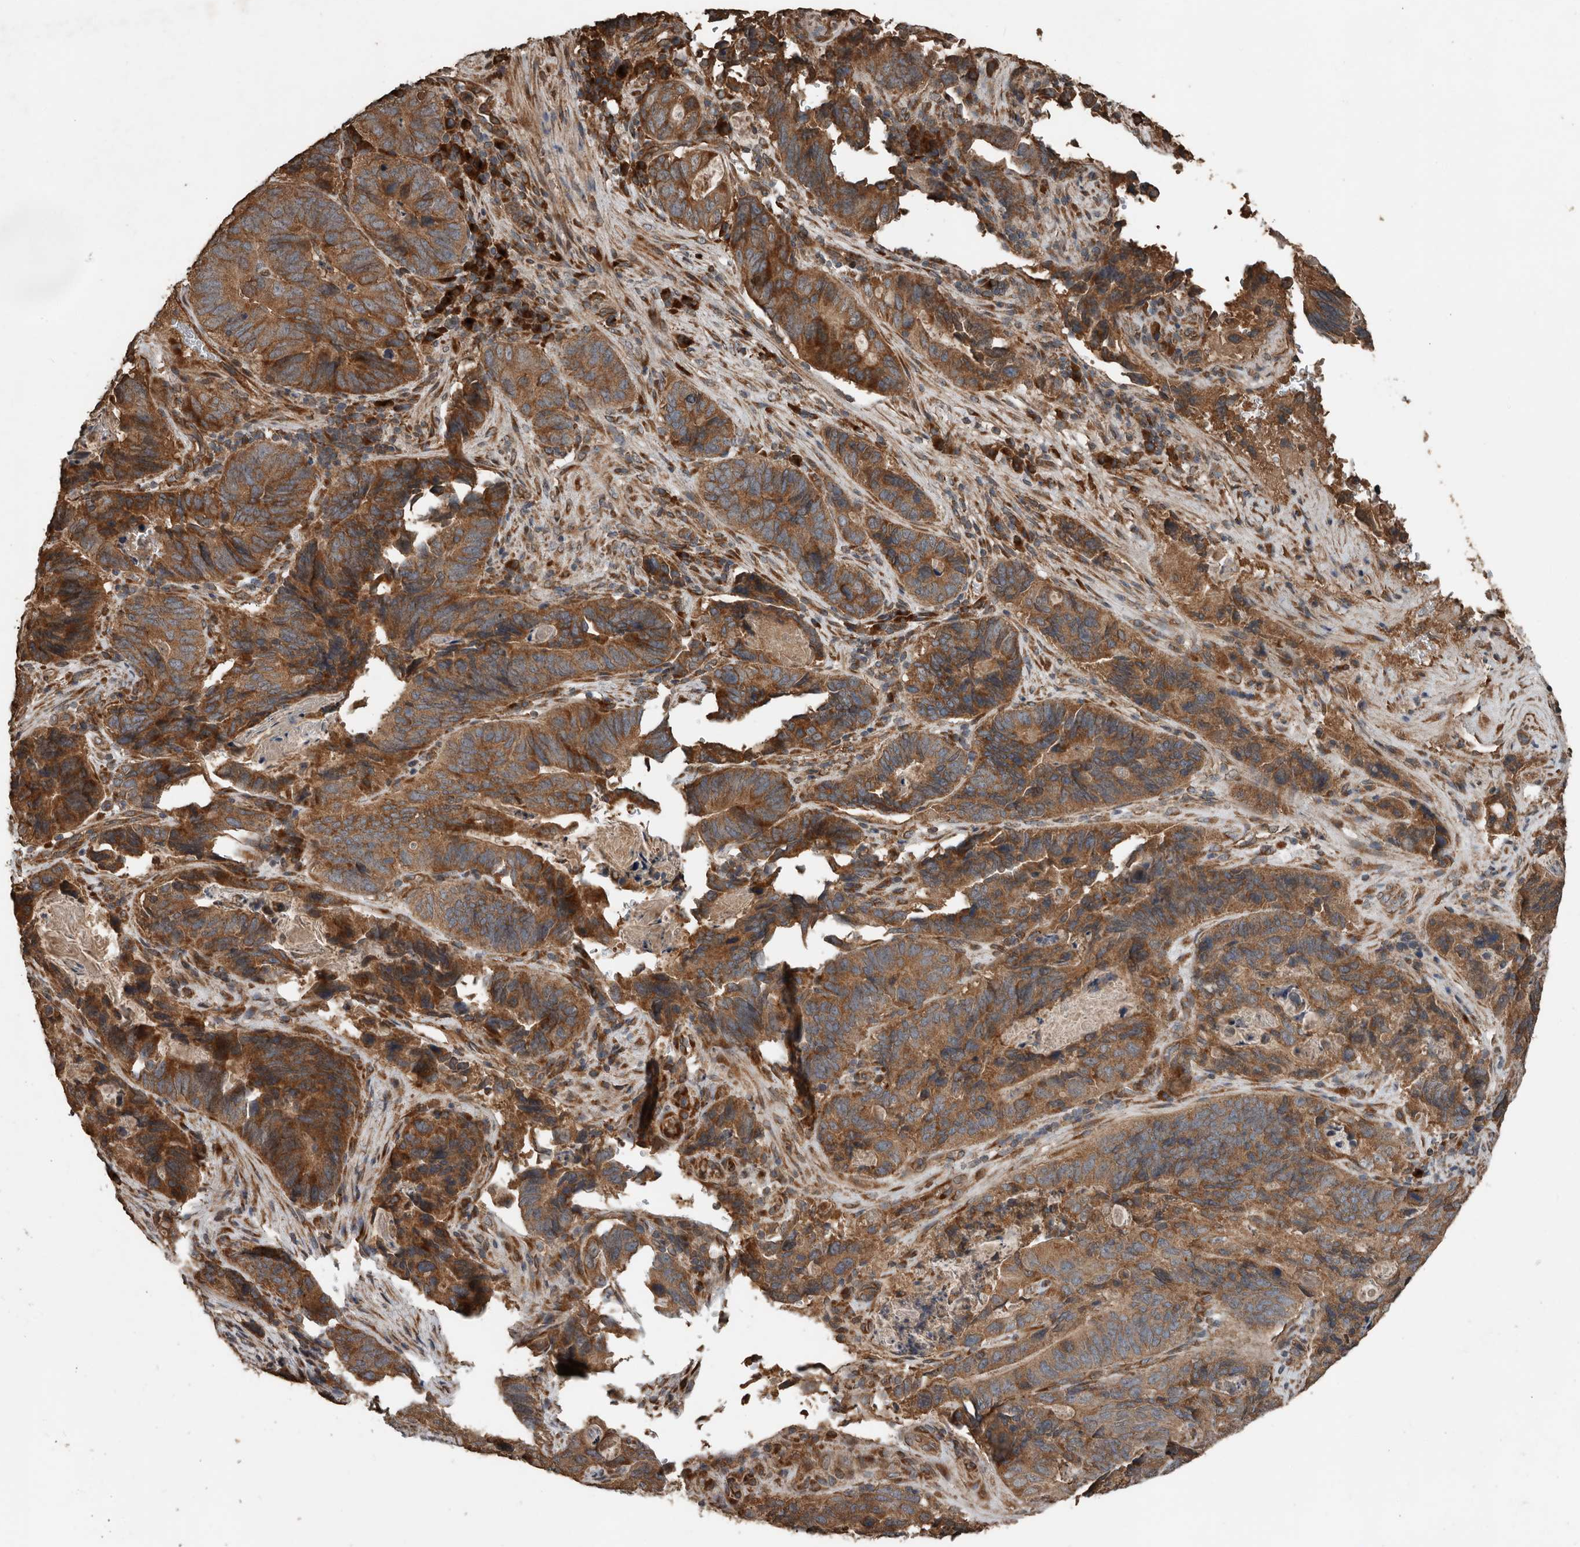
{"staining": {"intensity": "strong", "quantity": ">75%", "location": "cytoplasmic/membranous"}, "tissue": "stomach cancer", "cell_type": "Tumor cells", "image_type": "cancer", "snomed": [{"axis": "morphology", "description": "Normal tissue, NOS"}, {"axis": "morphology", "description": "Adenocarcinoma, NOS"}, {"axis": "topography", "description": "Stomach"}], "caption": "The micrograph demonstrates staining of stomach cancer (adenocarcinoma), revealing strong cytoplasmic/membranous protein positivity (brown color) within tumor cells. (Brightfield microscopy of DAB IHC at high magnification).", "gene": "RNF207", "patient": {"sex": "female", "age": 89}}